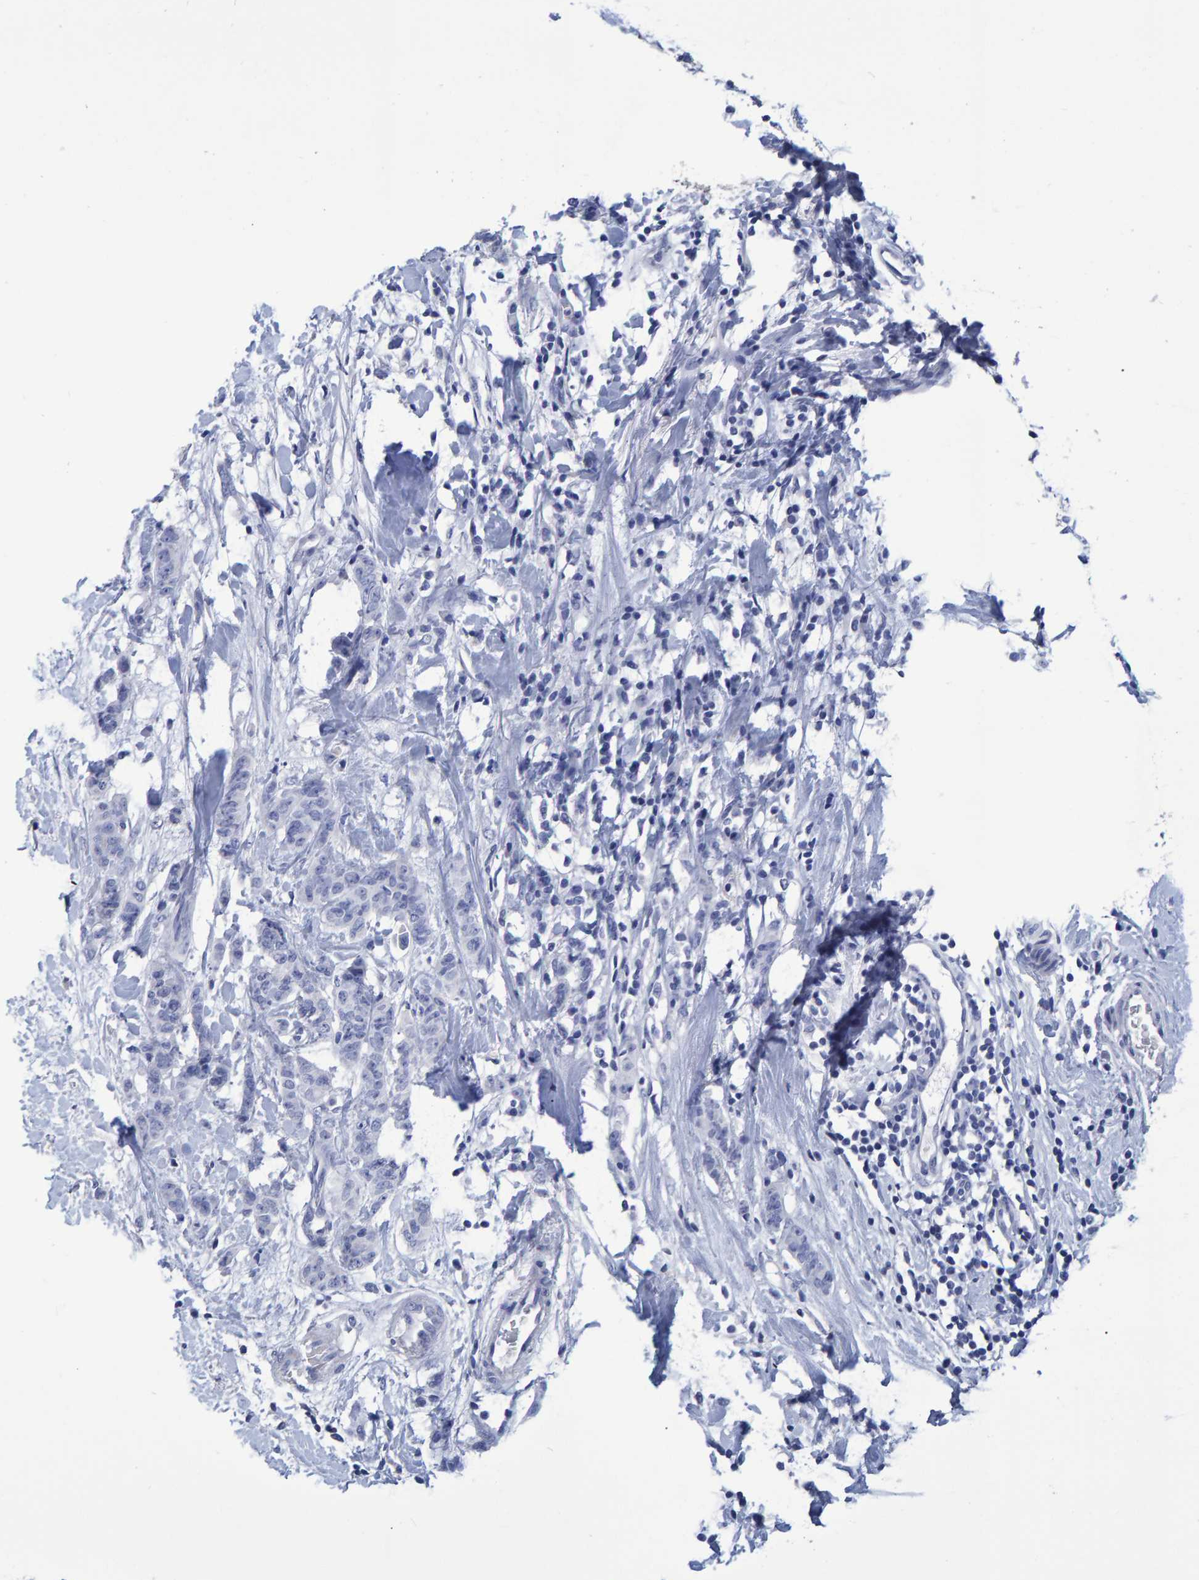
{"staining": {"intensity": "negative", "quantity": "none", "location": "none"}, "tissue": "breast cancer", "cell_type": "Tumor cells", "image_type": "cancer", "snomed": [{"axis": "morphology", "description": "Normal tissue, NOS"}, {"axis": "morphology", "description": "Duct carcinoma"}, {"axis": "topography", "description": "Breast"}], "caption": "Tumor cells show no significant protein positivity in breast infiltrating ductal carcinoma.", "gene": "HEMGN", "patient": {"sex": "female", "age": 40}}